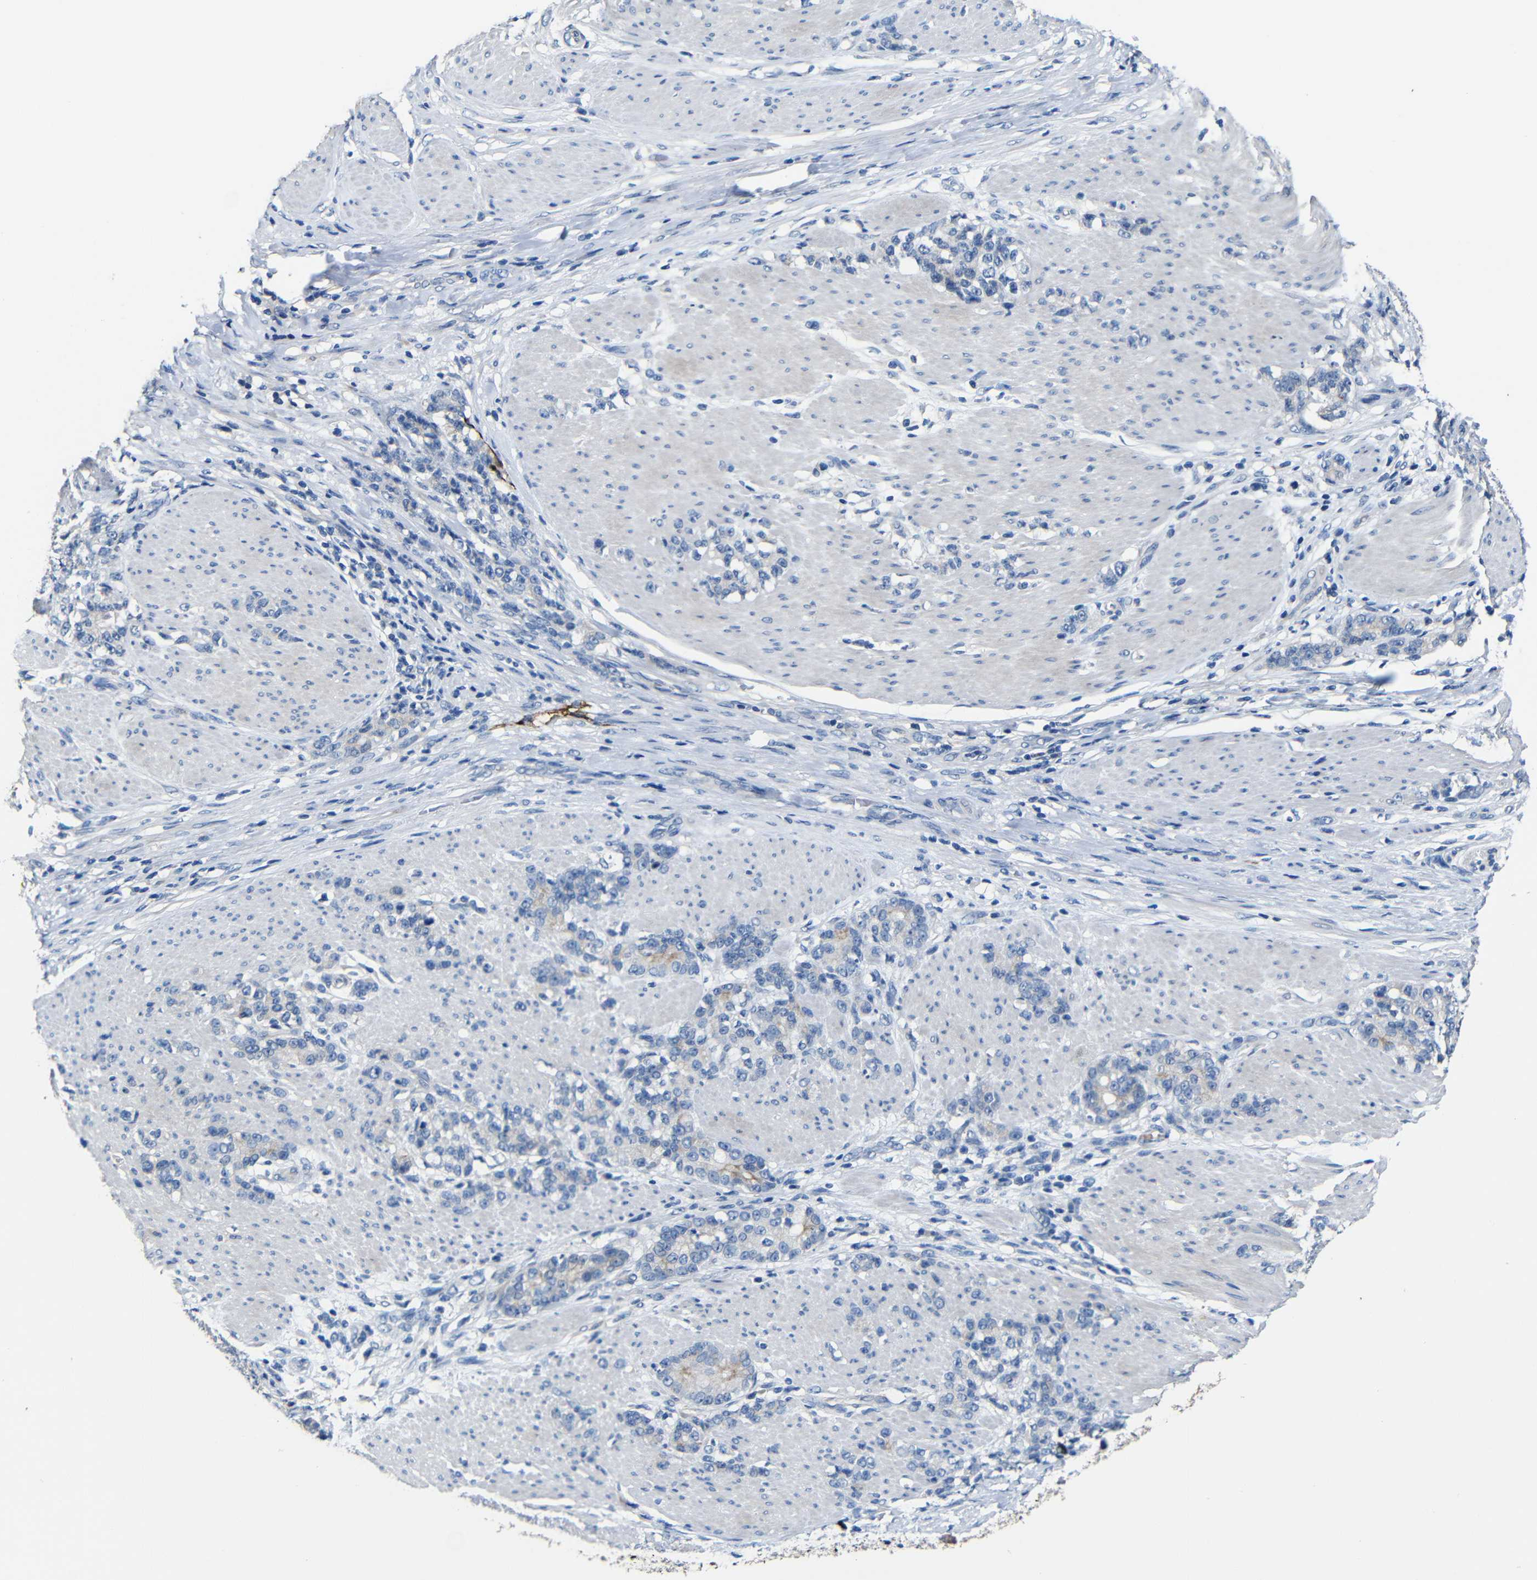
{"staining": {"intensity": "negative", "quantity": "none", "location": "none"}, "tissue": "stomach cancer", "cell_type": "Tumor cells", "image_type": "cancer", "snomed": [{"axis": "morphology", "description": "Adenocarcinoma, NOS"}, {"axis": "topography", "description": "Stomach, lower"}], "caption": "Immunohistochemistry of human stomach cancer demonstrates no positivity in tumor cells. (Stains: DAB (3,3'-diaminobenzidine) immunohistochemistry (IHC) with hematoxylin counter stain, Microscopy: brightfield microscopy at high magnification).", "gene": "ACKR2", "patient": {"sex": "male", "age": 88}}